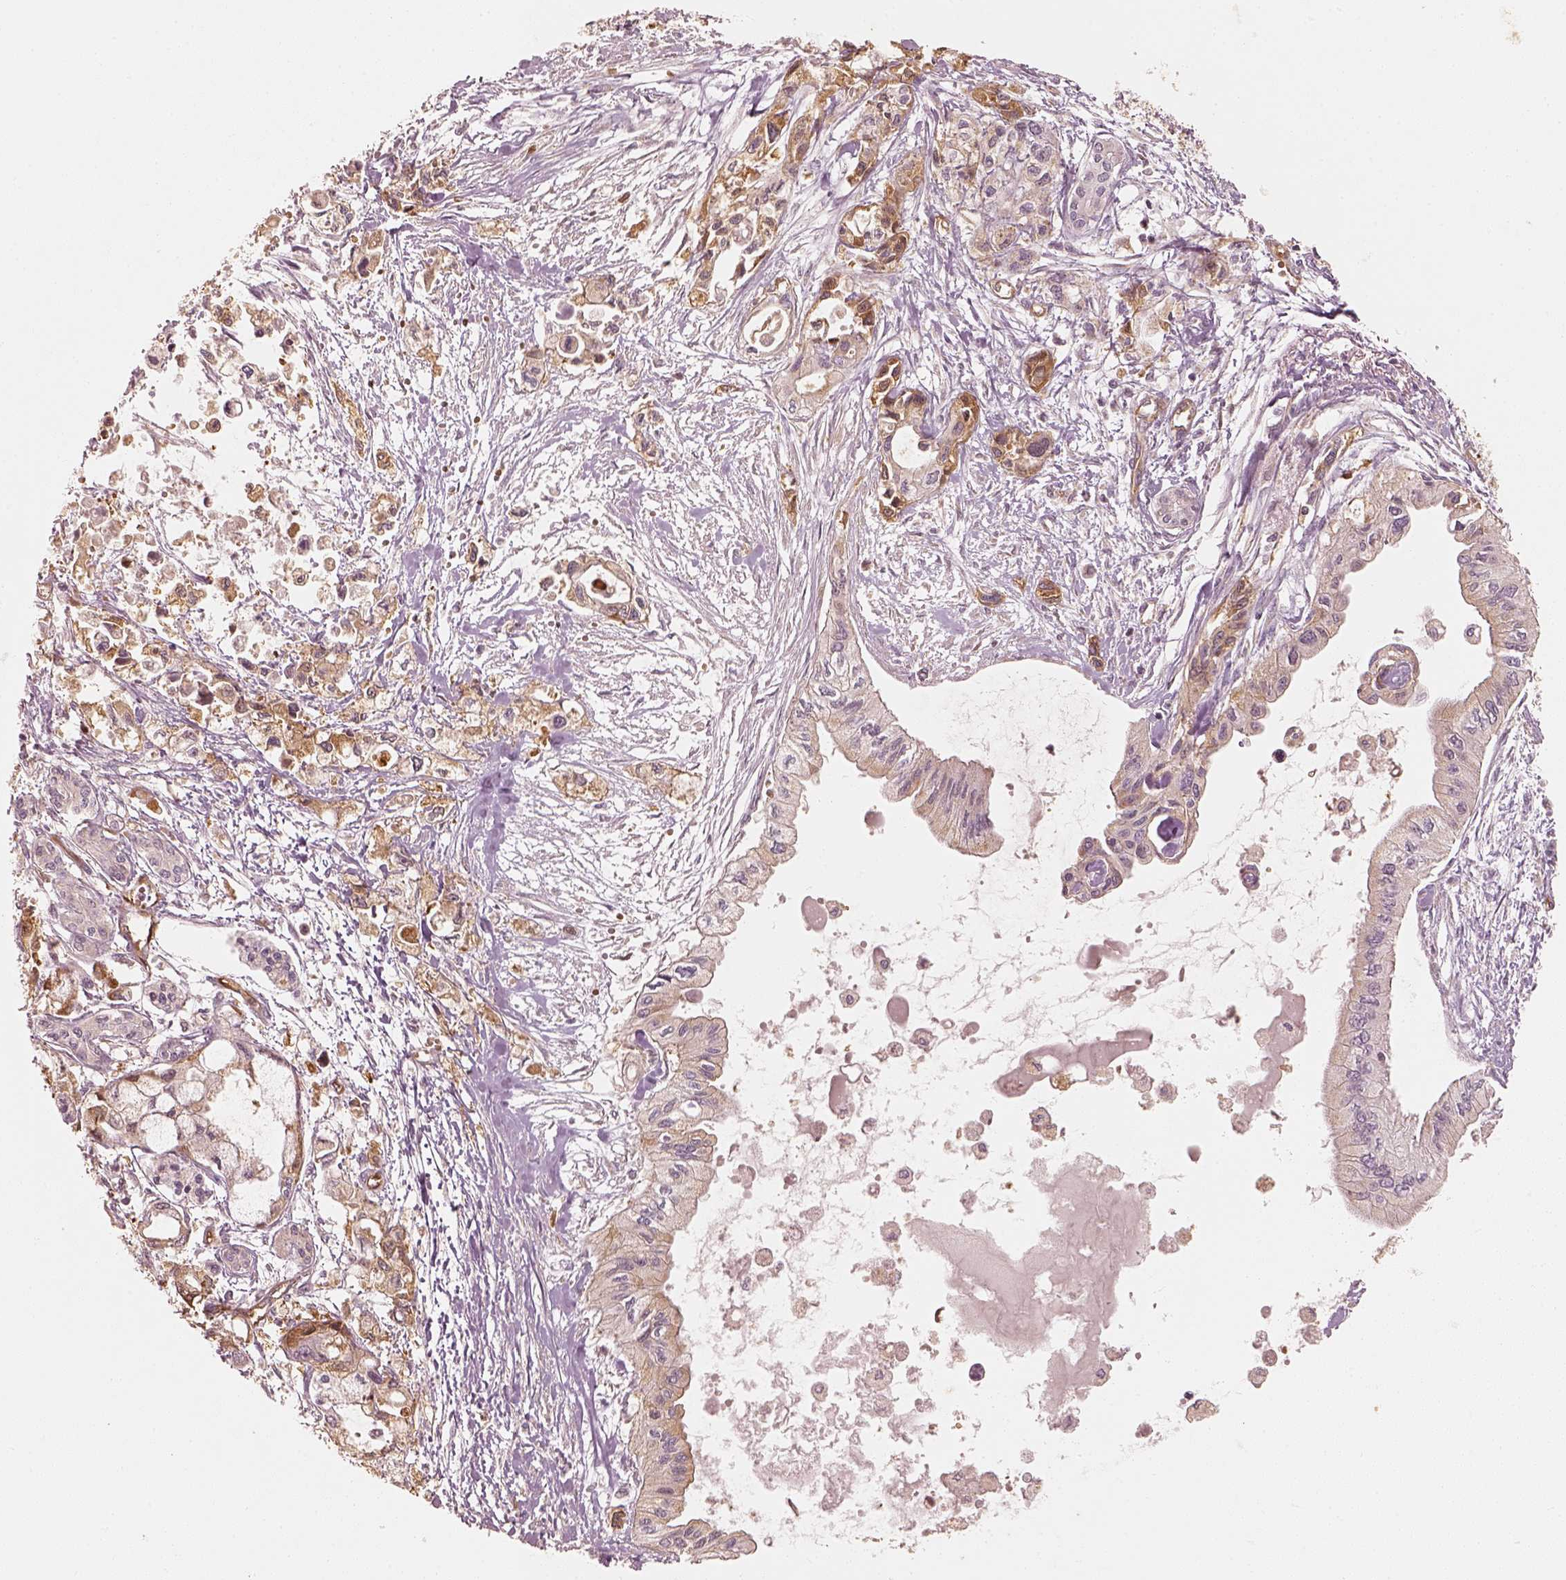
{"staining": {"intensity": "weak", "quantity": "<25%", "location": "cytoplasmic/membranous"}, "tissue": "pancreatic cancer", "cell_type": "Tumor cells", "image_type": "cancer", "snomed": [{"axis": "morphology", "description": "Adenocarcinoma, NOS"}, {"axis": "topography", "description": "Pancreas"}], "caption": "DAB immunohistochemical staining of pancreatic cancer (adenocarcinoma) displays no significant staining in tumor cells.", "gene": "FSCN1", "patient": {"sex": "female", "age": 61}}